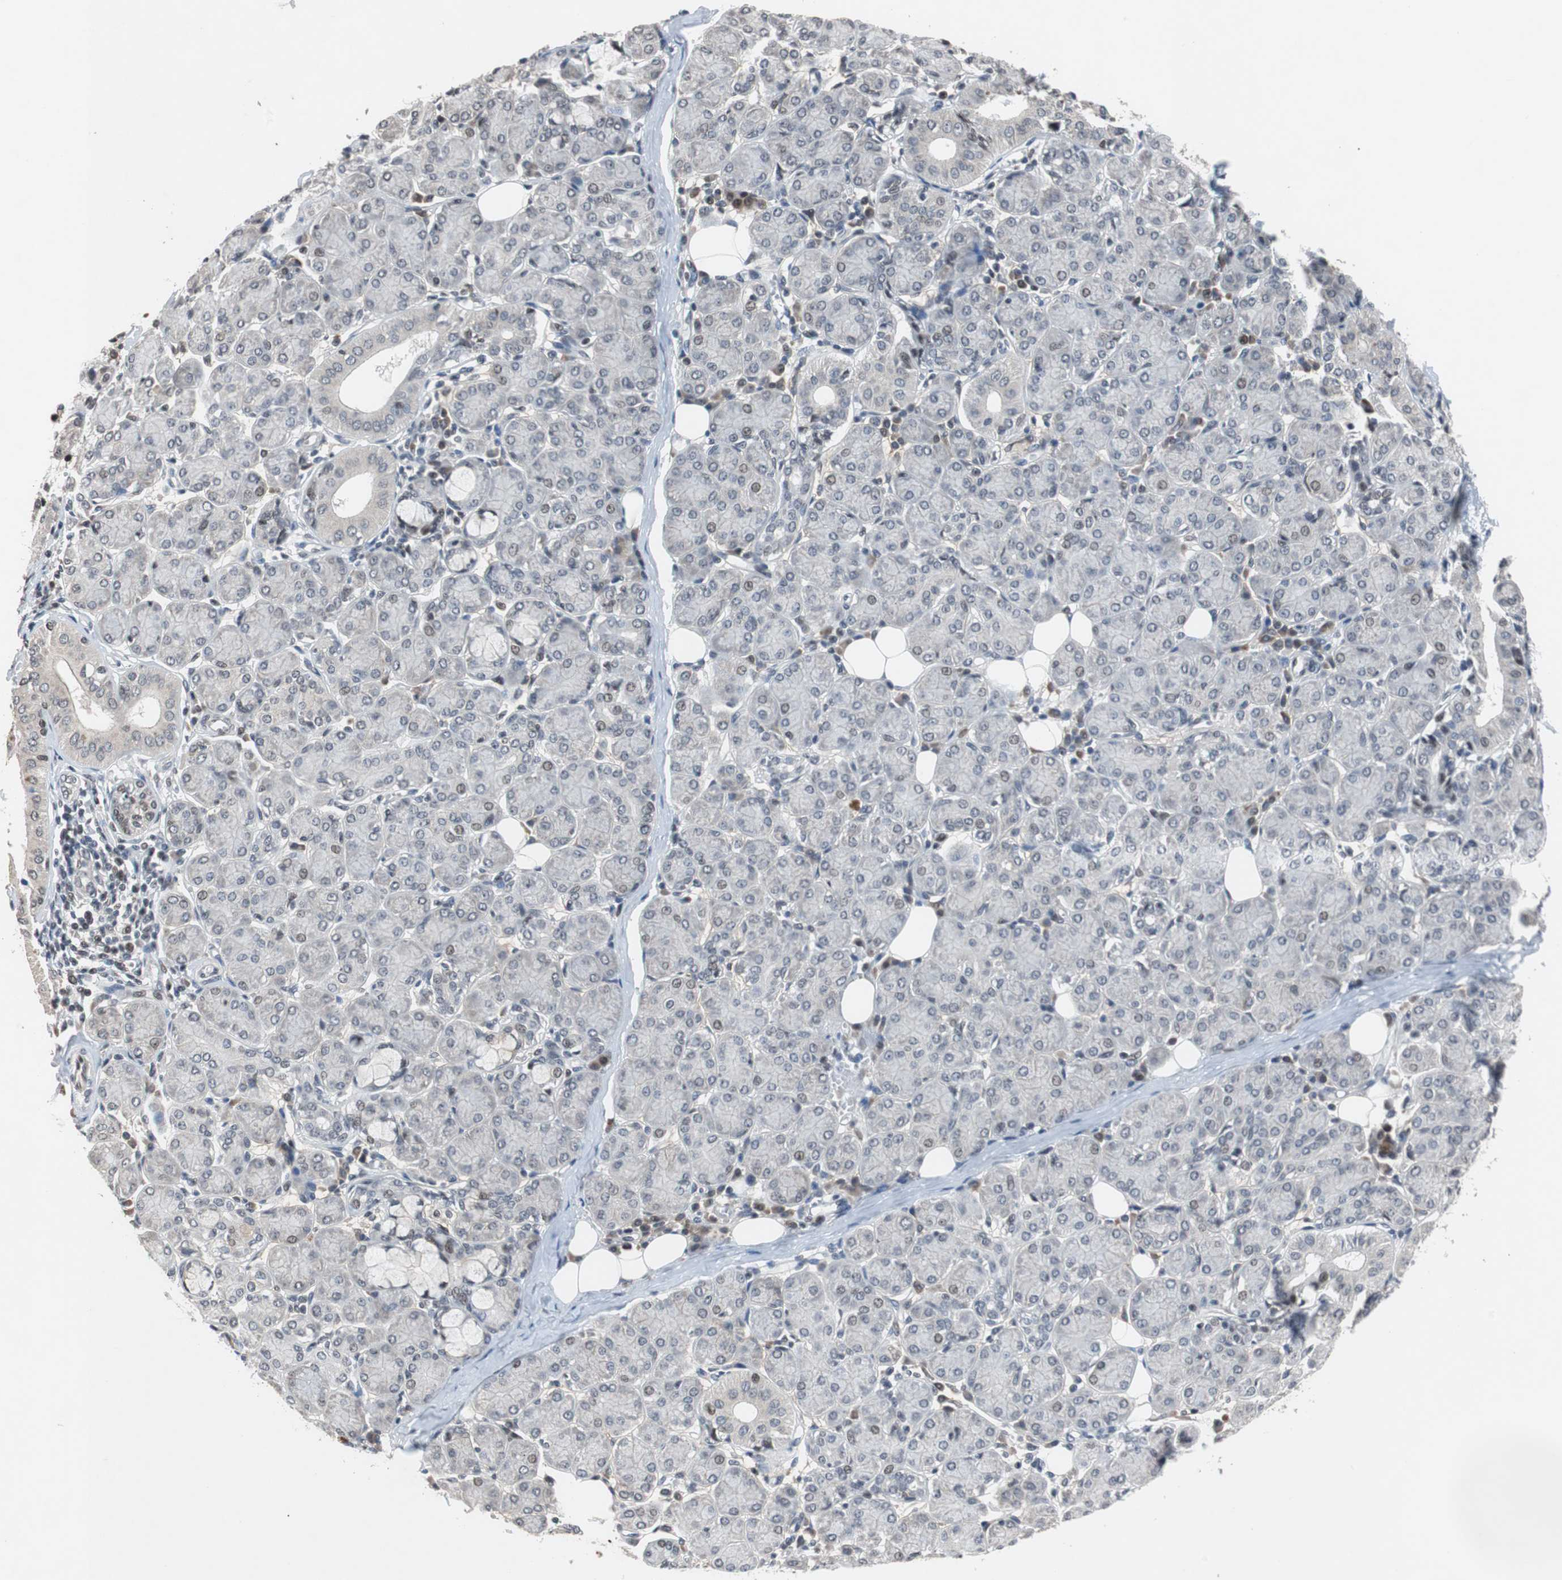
{"staining": {"intensity": "negative", "quantity": "none", "location": "none"}, "tissue": "salivary gland", "cell_type": "Glandular cells", "image_type": "normal", "snomed": [{"axis": "morphology", "description": "Normal tissue, NOS"}, {"axis": "morphology", "description": "Inflammation, NOS"}, {"axis": "topography", "description": "Lymph node"}, {"axis": "topography", "description": "Salivary gland"}], "caption": "Glandular cells are negative for brown protein staining in benign salivary gland. (IHC, brightfield microscopy, high magnification).", "gene": "TP63", "patient": {"sex": "male", "age": 3}}